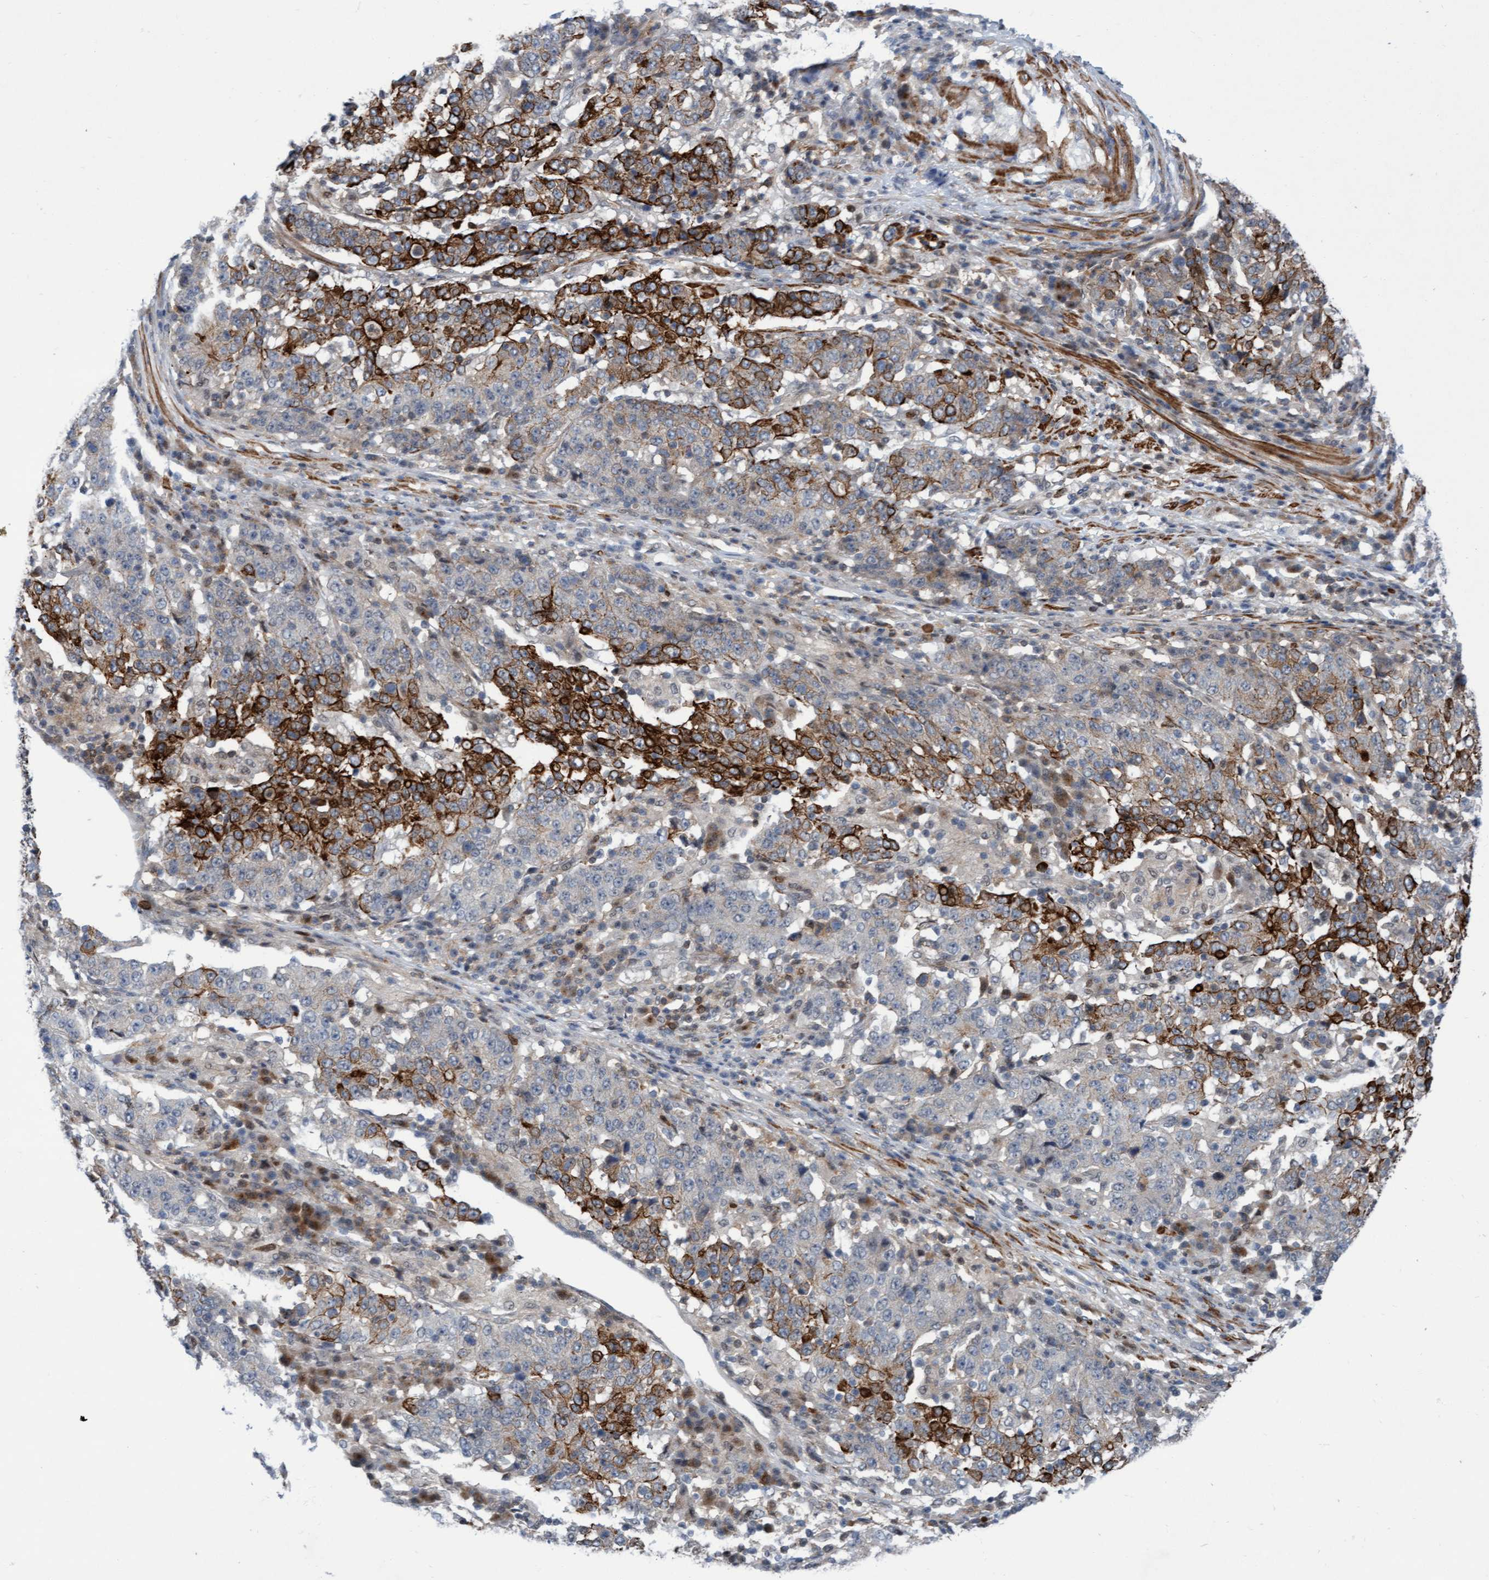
{"staining": {"intensity": "strong", "quantity": "<25%", "location": "cytoplasmic/membranous"}, "tissue": "stomach cancer", "cell_type": "Tumor cells", "image_type": "cancer", "snomed": [{"axis": "morphology", "description": "Adenocarcinoma, NOS"}, {"axis": "topography", "description": "Stomach"}], "caption": "Approximately <25% of tumor cells in stomach adenocarcinoma exhibit strong cytoplasmic/membranous protein positivity as visualized by brown immunohistochemical staining.", "gene": "RAP1GAP2", "patient": {"sex": "male", "age": 59}}